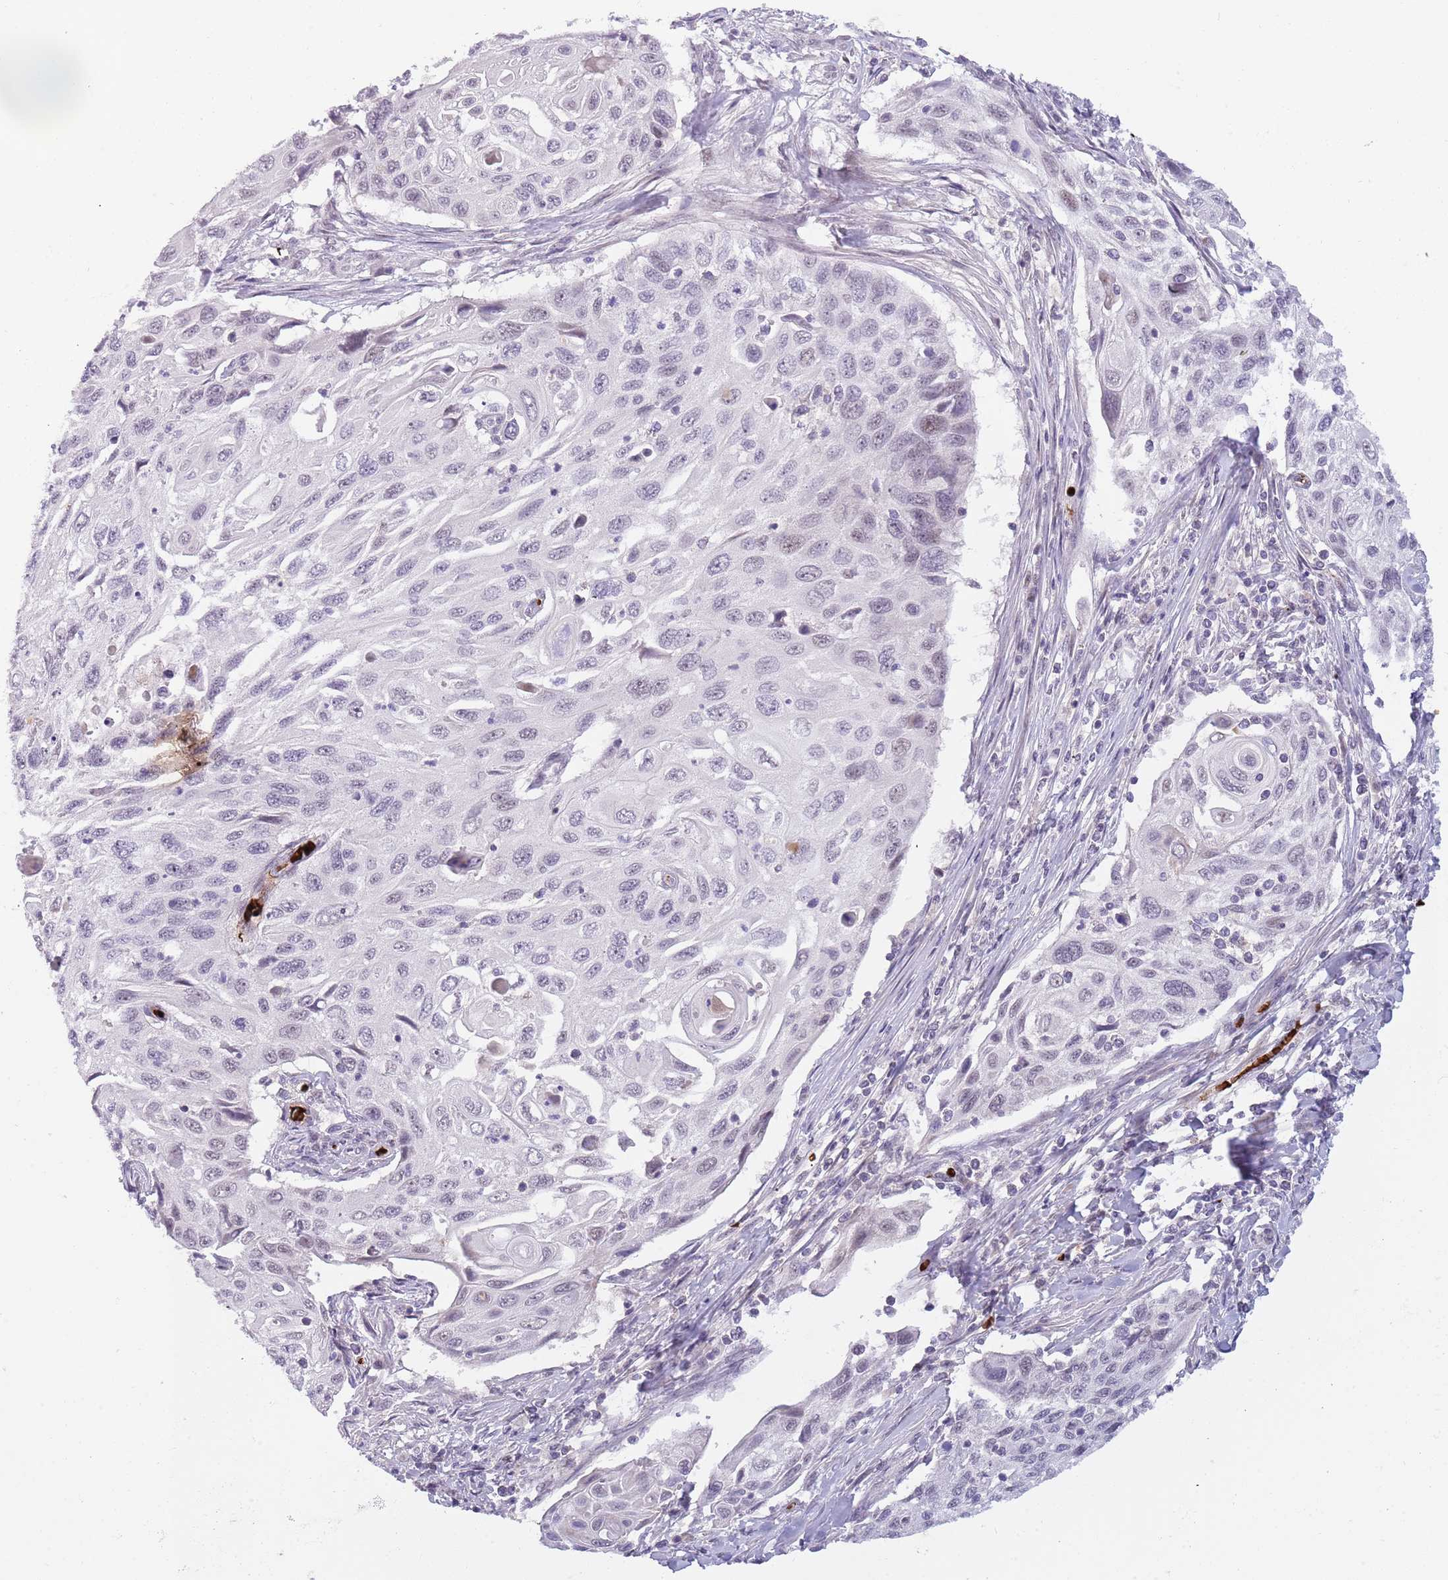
{"staining": {"intensity": "weak", "quantity": "<25%", "location": "nuclear"}, "tissue": "cervical cancer", "cell_type": "Tumor cells", "image_type": "cancer", "snomed": [{"axis": "morphology", "description": "Squamous cell carcinoma, NOS"}, {"axis": "topography", "description": "Cervix"}], "caption": "IHC image of cervical cancer stained for a protein (brown), which reveals no expression in tumor cells. (DAB (3,3'-diaminobenzidine) IHC with hematoxylin counter stain).", "gene": "LYPD6B", "patient": {"sex": "female", "age": 70}}